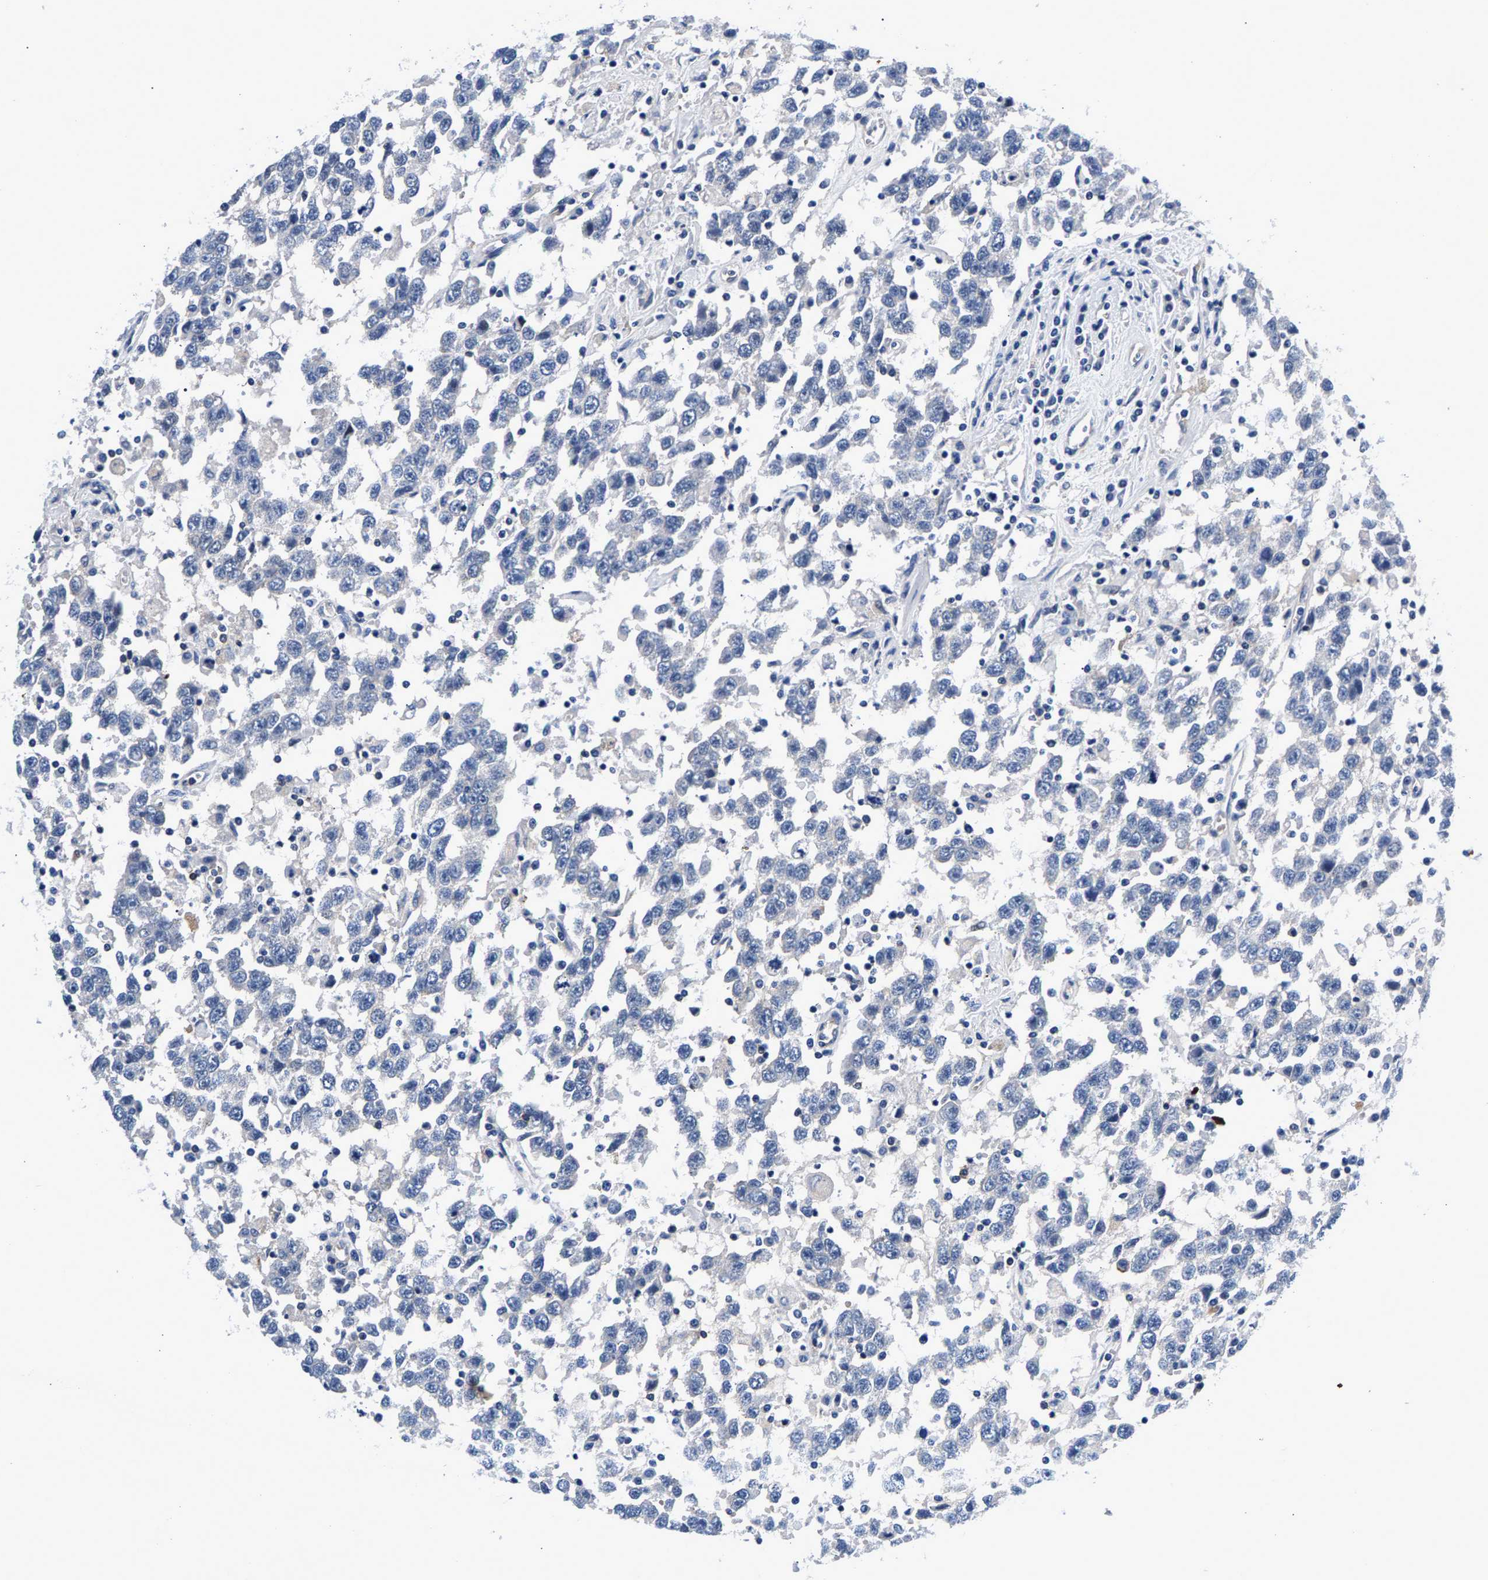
{"staining": {"intensity": "negative", "quantity": "none", "location": "none"}, "tissue": "testis cancer", "cell_type": "Tumor cells", "image_type": "cancer", "snomed": [{"axis": "morphology", "description": "Seminoma, NOS"}, {"axis": "topography", "description": "Testis"}], "caption": "Tumor cells are negative for protein expression in human seminoma (testis).", "gene": "P2RY4", "patient": {"sex": "male", "age": 41}}